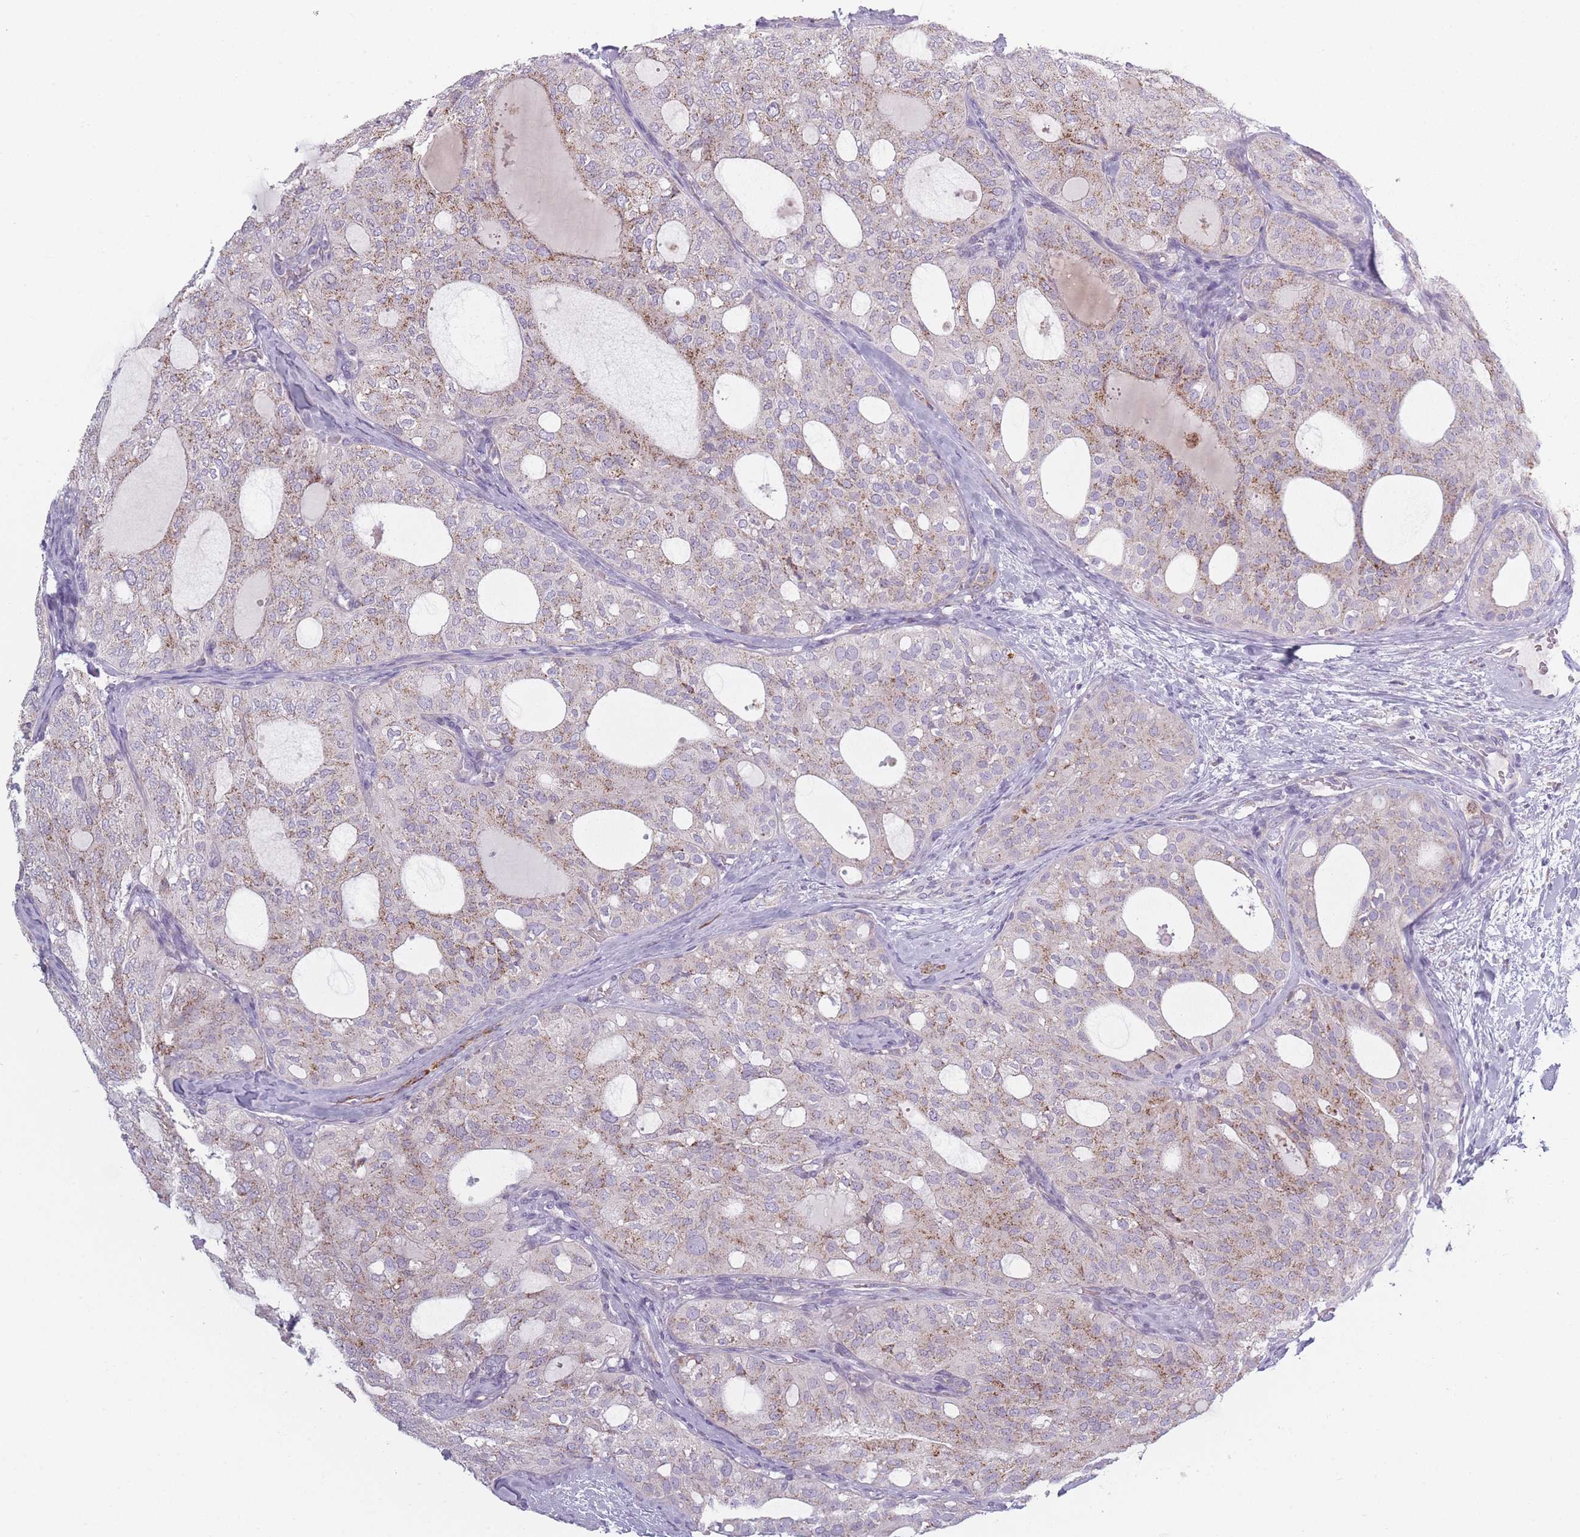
{"staining": {"intensity": "weak", "quantity": "25%-75%", "location": "cytoplasmic/membranous"}, "tissue": "thyroid cancer", "cell_type": "Tumor cells", "image_type": "cancer", "snomed": [{"axis": "morphology", "description": "Follicular adenoma carcinoma, NOS"}, {"axis": "topography", "description": "Thyroid gland"}], "caption": "Protein expression analysis of thyroid follicular adenoma carcinoma demonstrates weak cytoplasmic/membranous expression in approximately 25%-75% of tumor cells.", "gene": "PEX11B", "patient": {"sex": "male", "age": 75}}